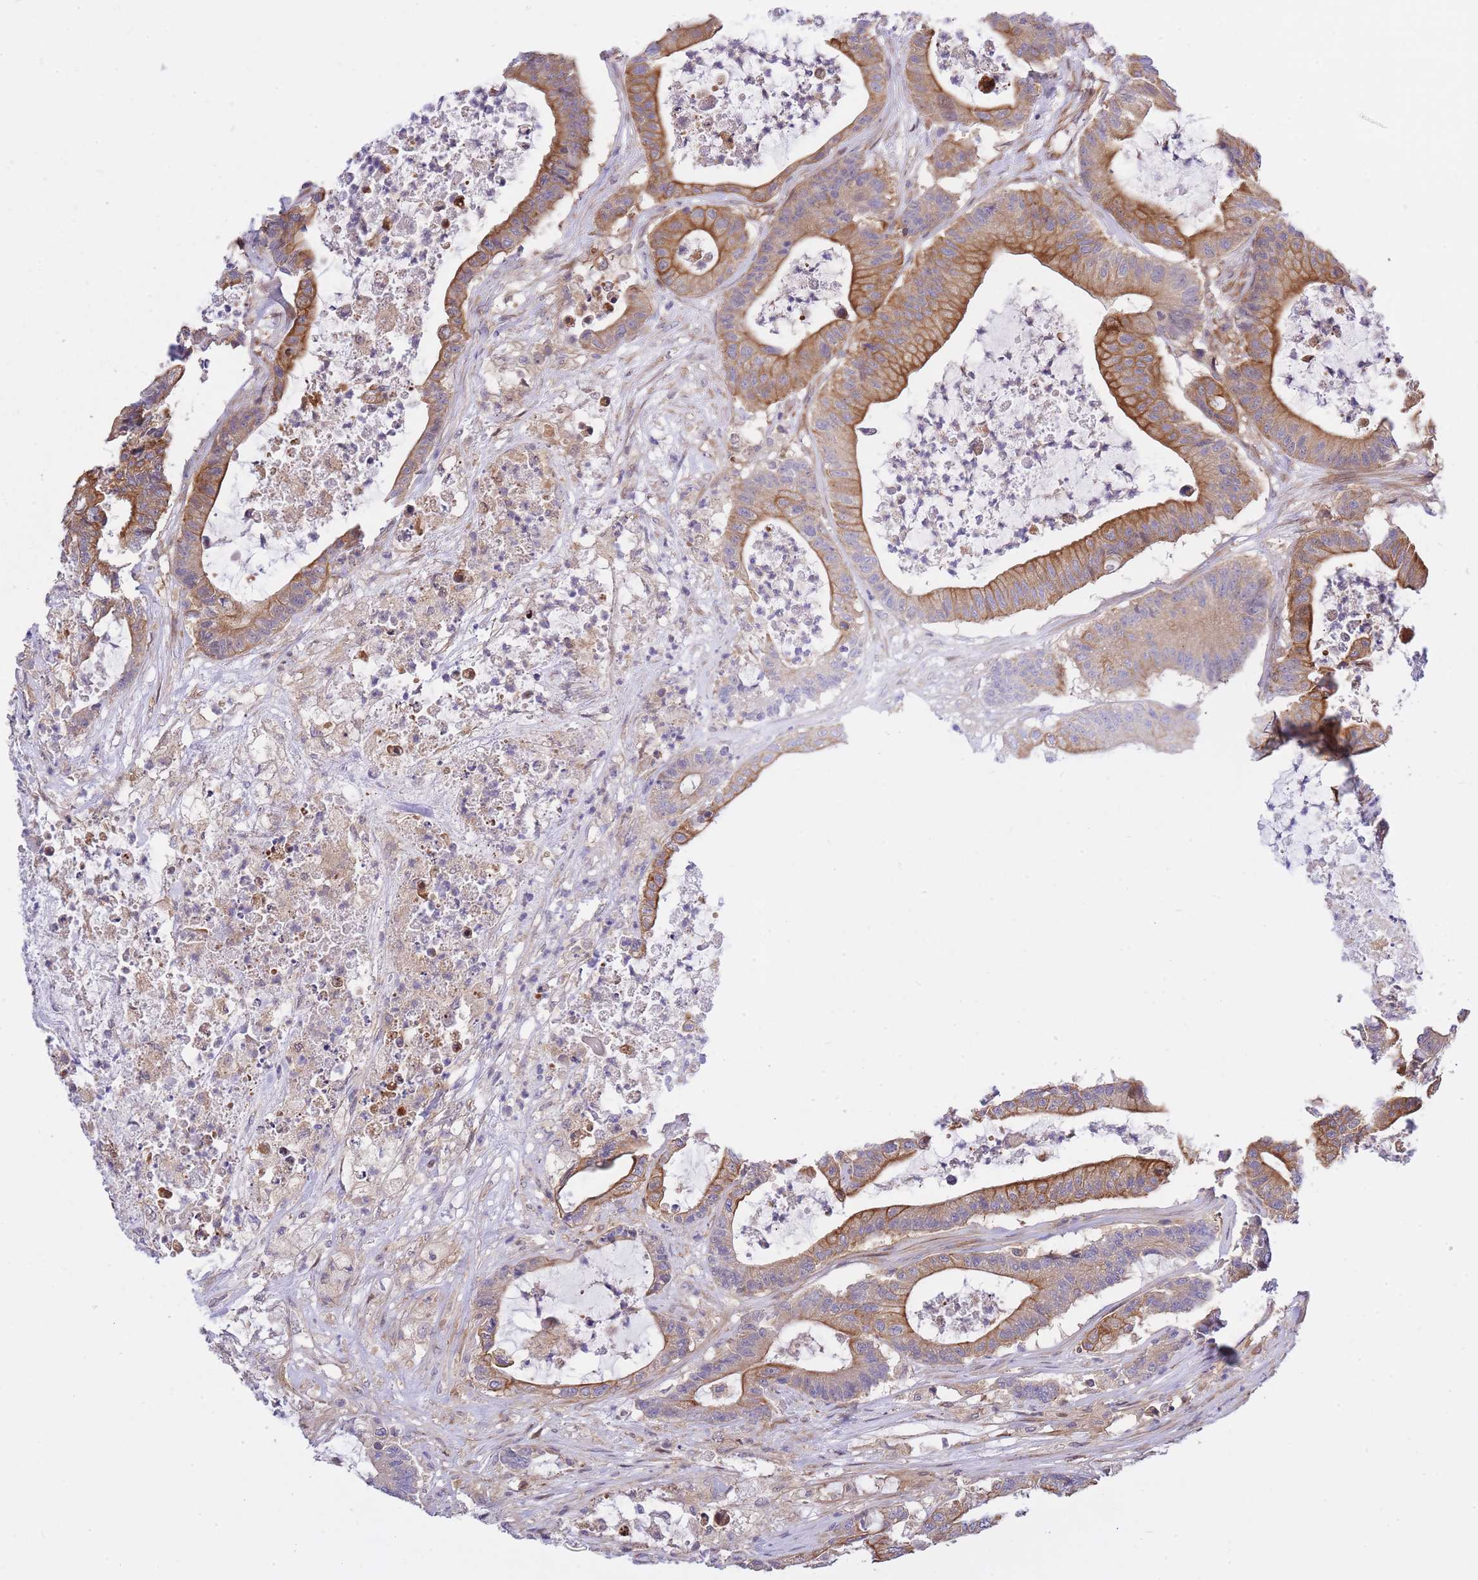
{"staining": {"intensity": "strong", "quantity": "25%-75%", "location": "cytoplasmic/membranous"}, "tissue": "colorectal cancer", "cell_type": "Tumor cells", "image_type": "cancer", "snomed": [{"axis": "morphology", "description": "Adenocarcinoma, NOS"}, {"axis": "topography", "description": "Colon"}], "caption": "This photomicrograph reveals immunohistochemistry staining of human adenocarcinoma (colorectal), with high strong cytoplasmic/membranous expression in approximately 25%-75% of tumor cells.", "gene": "EIF2B2", "patient": {"sex": "female", "age": 84}}